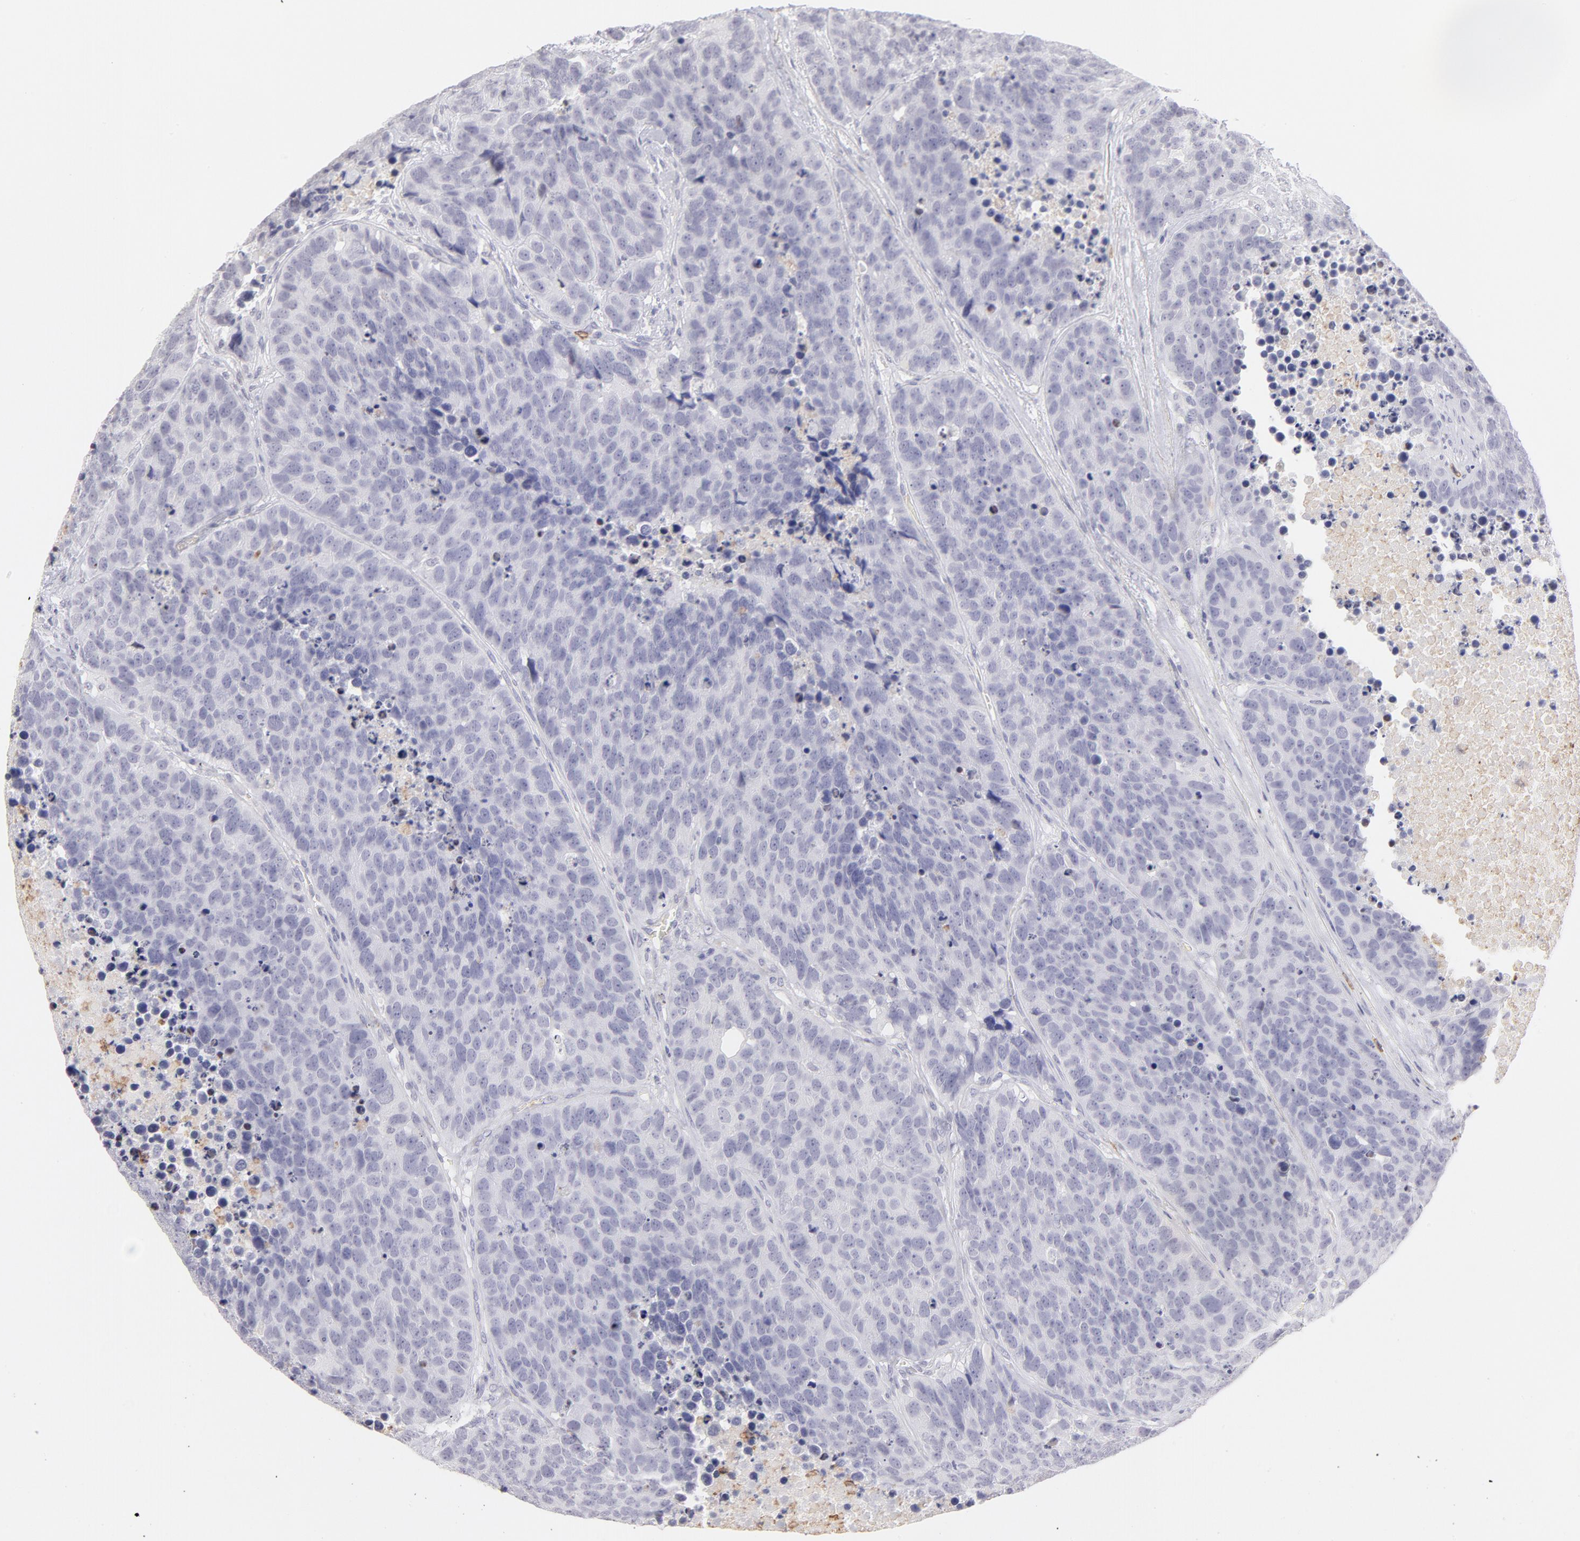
{"staining": {"intensity": "negative", "quantity": "none", "location": "none"}, "tissue": "carcinoid", "cell_type": "Tumor cells", "image_type": "cancer", "snomed": [{"axis": "morphology", "description": "Carcinoid, malignant, NOS"}, {"axis": "topography", "description": "Lung"}], "caption": "Immunohistochemistry of carcinoid (malignant) displays no expression in tumor cells.", "gene": "LTB4R", "patient": {"sex": "male", "age": 60}}